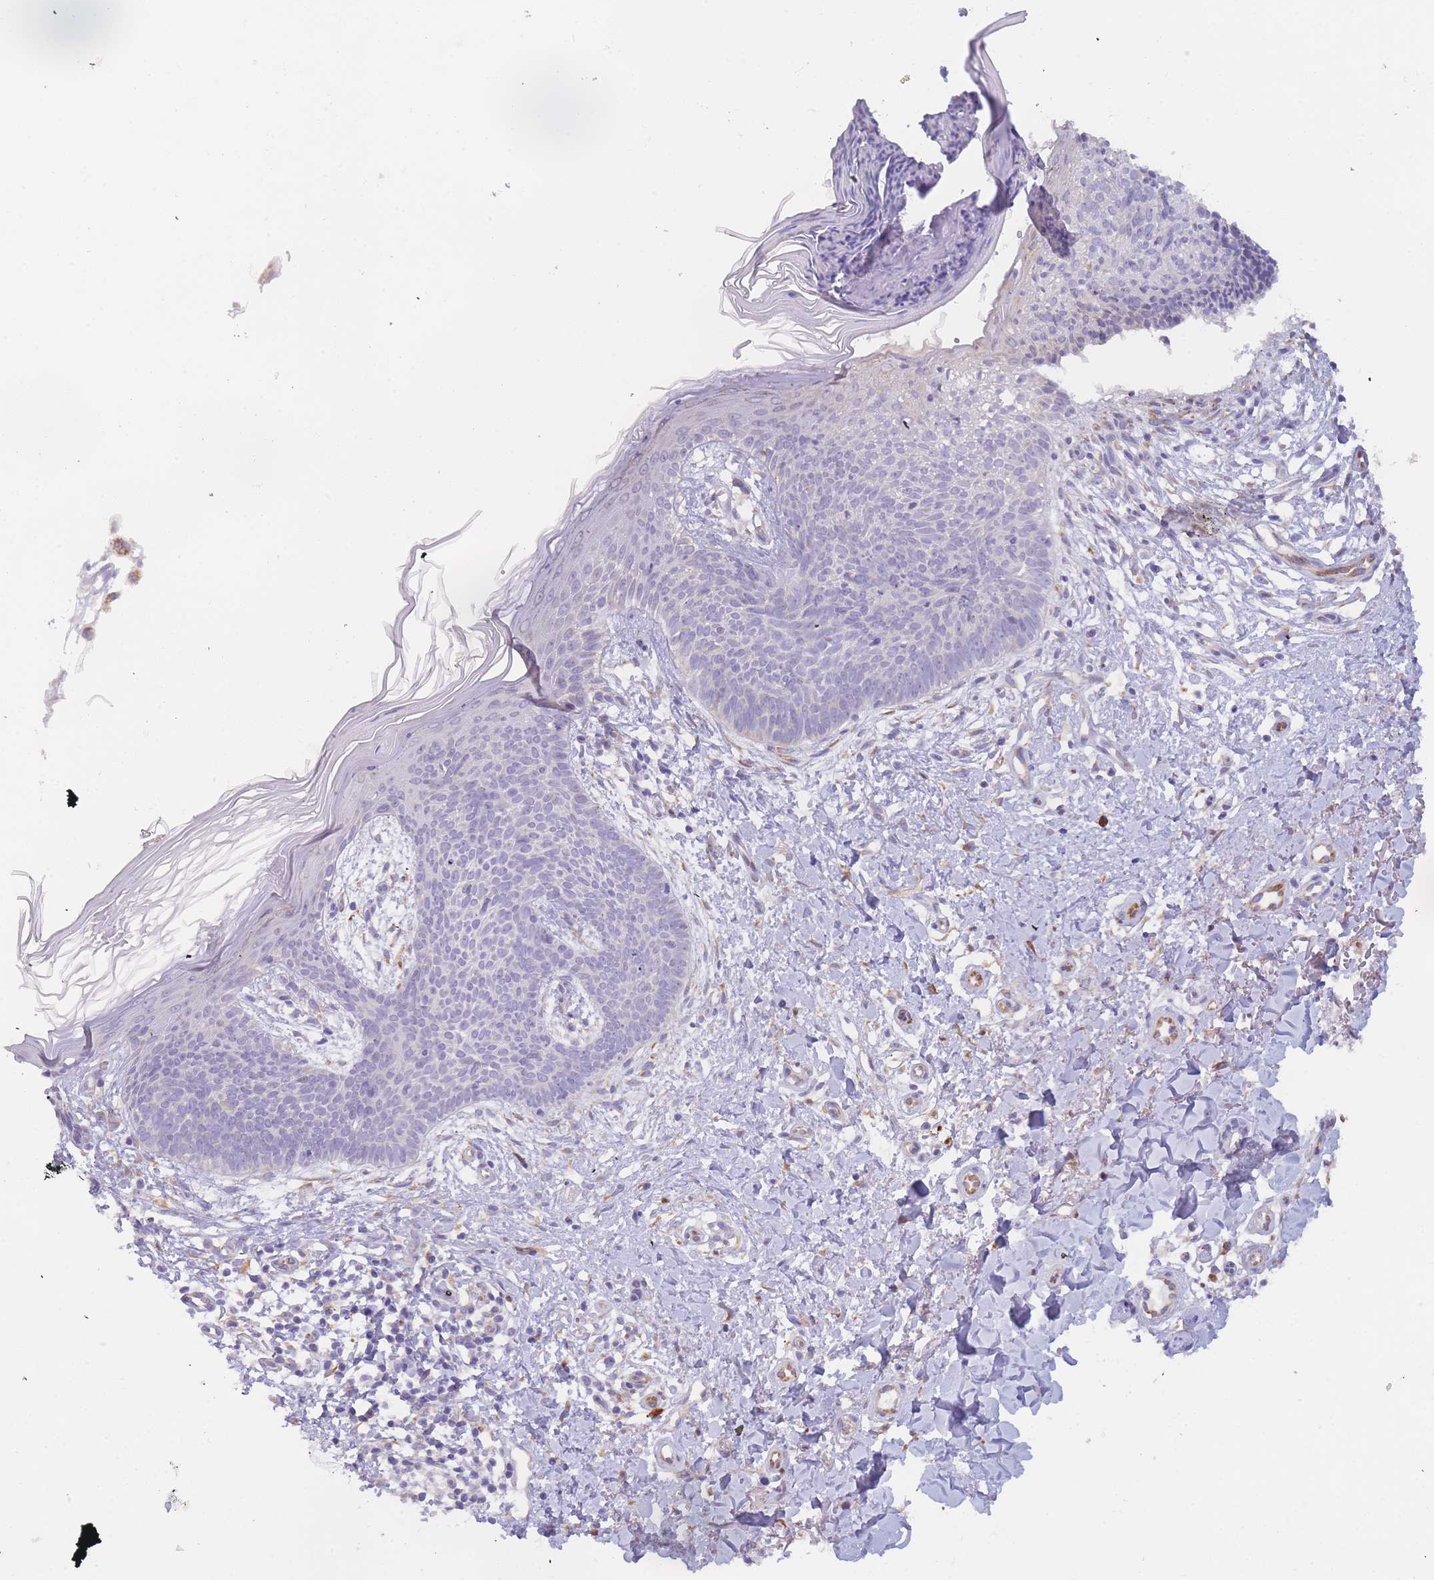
{"staining": {"intensity": "negative", "quantity": "none", "location": "none"}, "tissue": "skin cancer", "cell_type": "Tumor cells", "image_type": "cancer", "snomed": [{"axis": "morphology", "description": "Basal cell carcinoma"}, {"axis": "topography", "description": "Skin"}], "caption": "Tumor cells show no significant protein positivity in basal cell carcinoma (skin). (Brightfield microscopy of DAB (3,3'-diaminobenzidine) immunohistochemistry at high magnification).", "gene": "SLC35E4", "patient": {"sex": "male", "age": 78}}